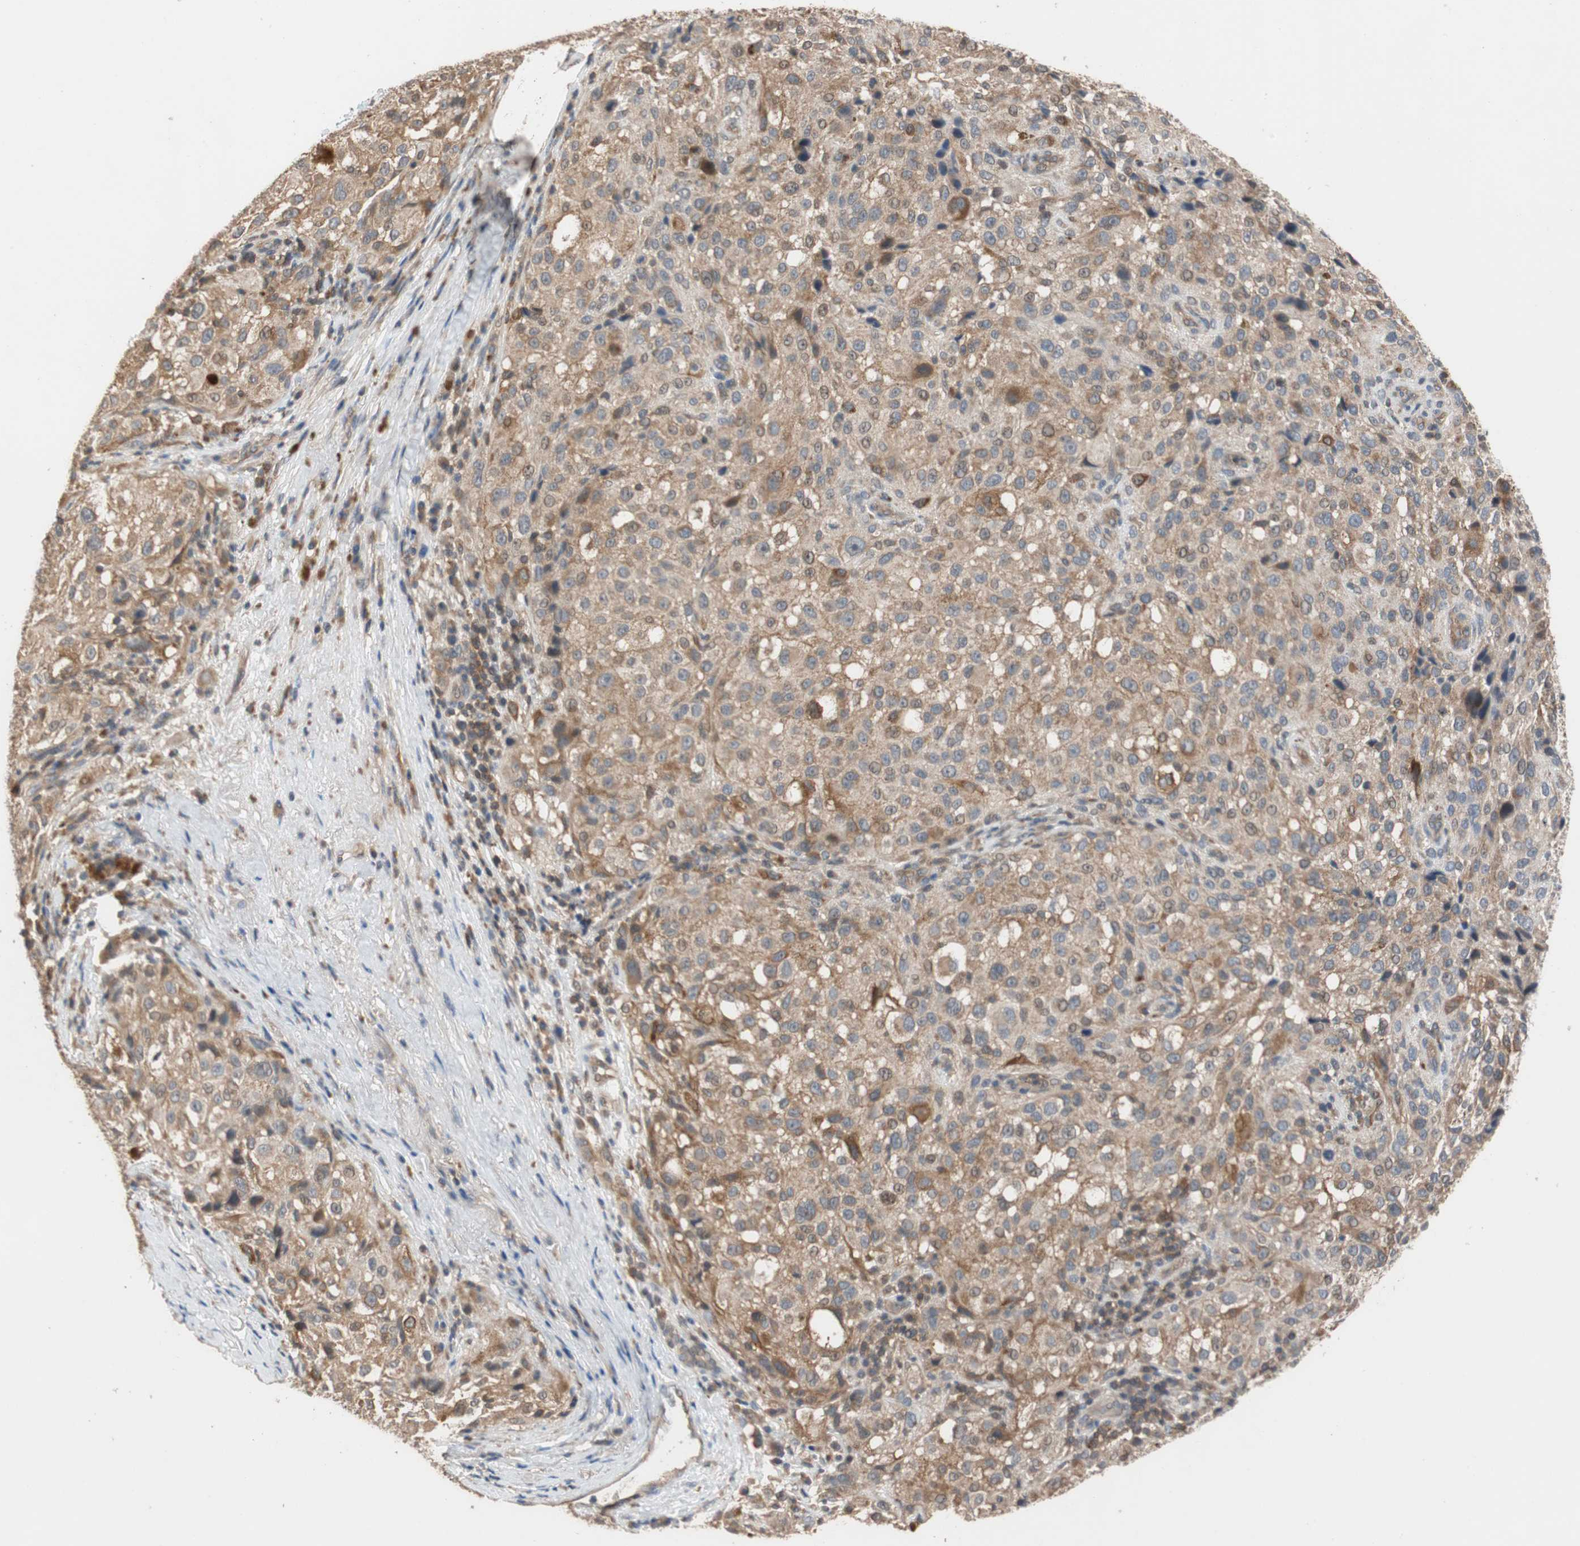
{"staining": {"intensity": "moderate", "quantity": ">75%", "location": "cytoplasmic/membranous"}, "tissue": "melanoma", "cell_type": "Tumor cells", "image_type": "cancer", "snomed": [{"axis": "morphology", "description": "Necrosis, NOS"}, {"axis": "morphology", "description": "Malignant melanoma, NOS"}, {"axis": "topography", "description": "Skin"}], "caption": "Protein expression analysis of human malignant melanoma reveals moderate cytoplasmic/membranous expression in about >75% of tumor cells. The protein is shown in brown color, while the nuclei are stained blue.", "gene": "MAP4K2", "patient": {"sex": "female", "age": 87}}